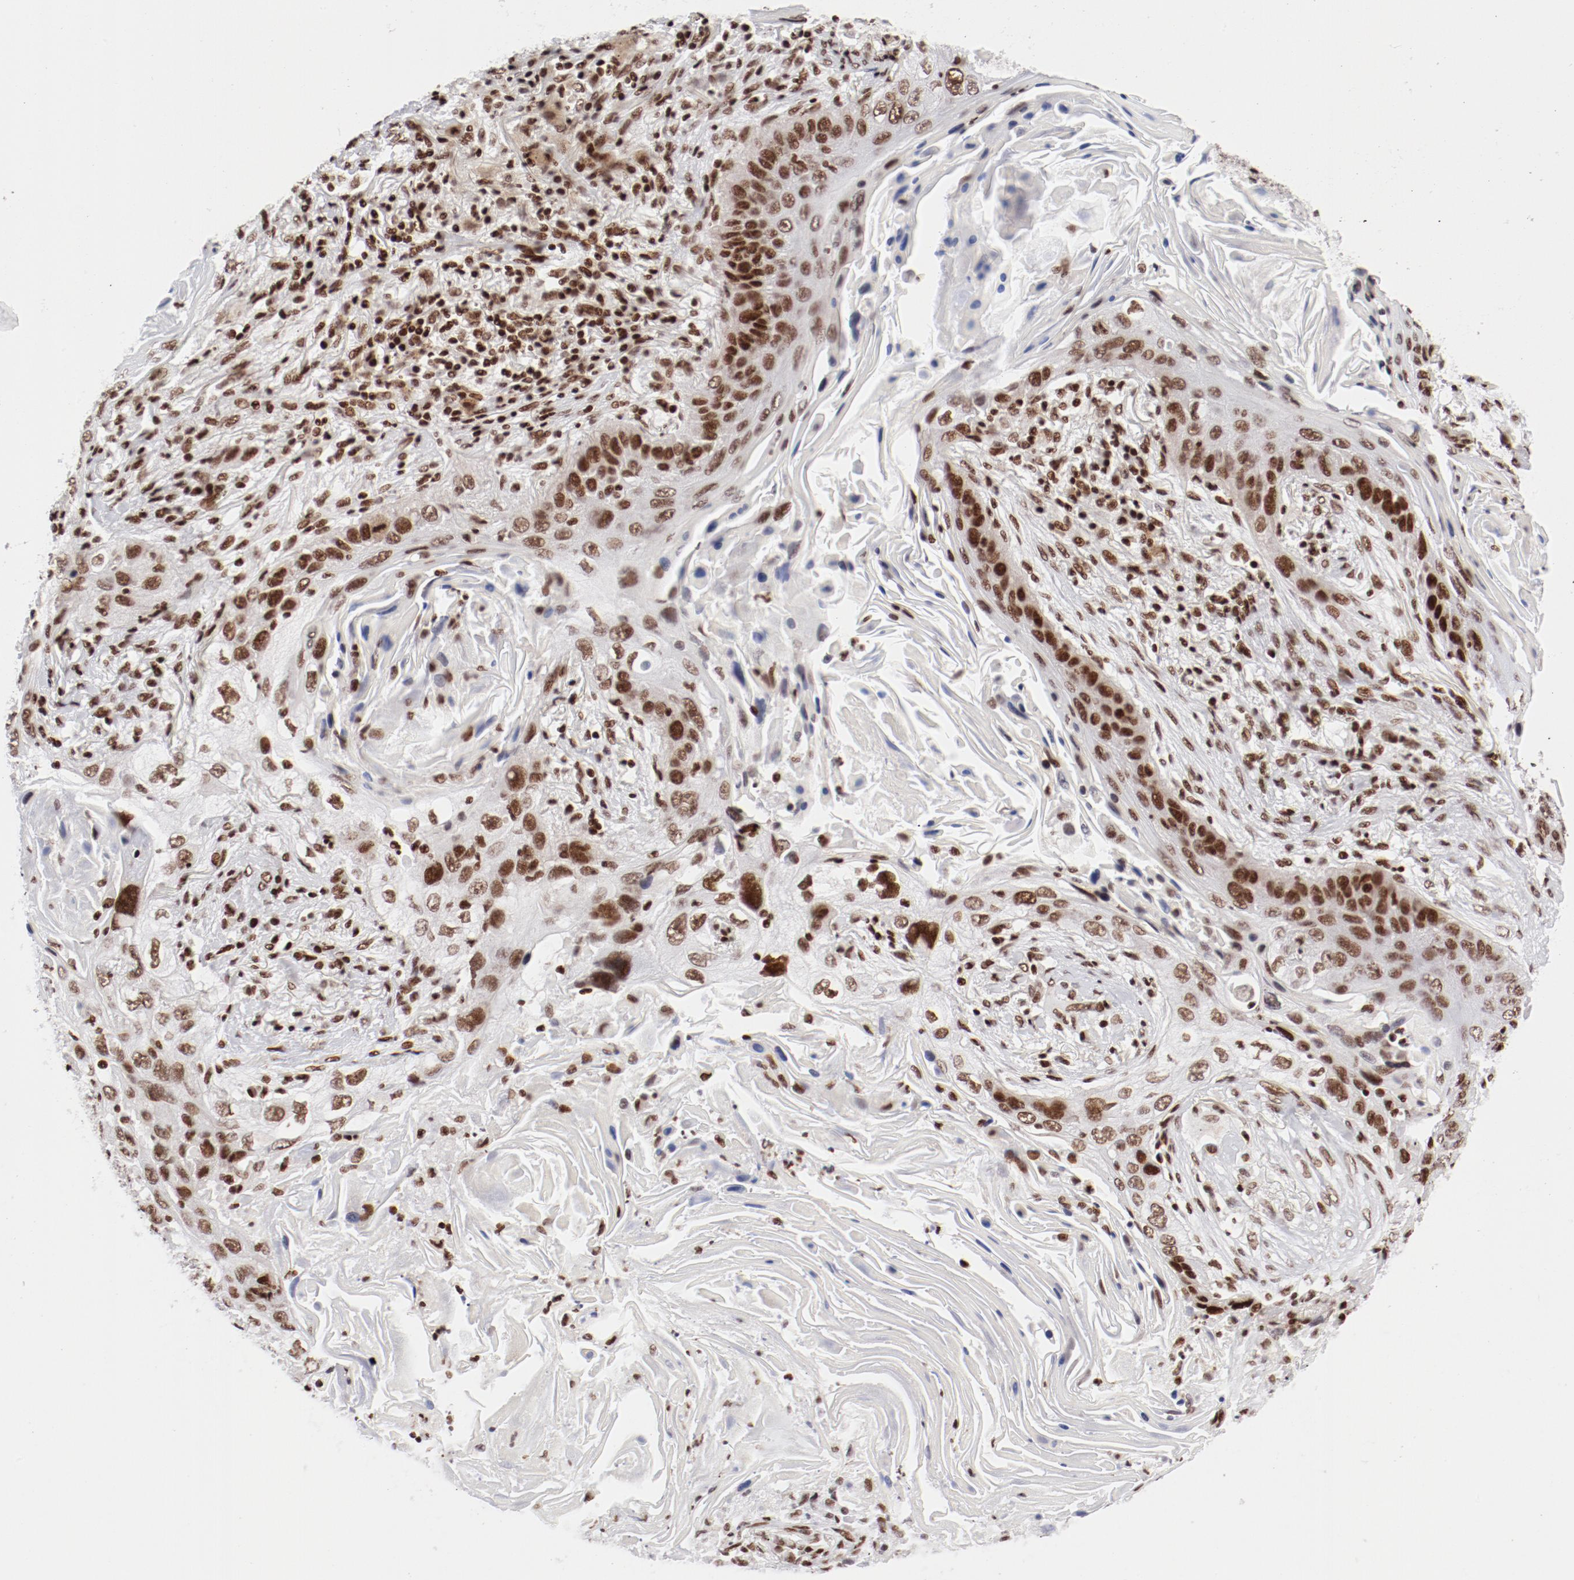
{"staining": {"intensity": "strong", "quantity": ">75%", "location": "nuclear"}, "tissue": "lung cancer", "cell_type": "Tumor cells", "image_type": "cancer", "snomed": [{"axis": "morphology", "description": "Squamous cell carcinoma, NOS"}, {"axis": "topography", "description": "Lung"}], "caption": "High-magnification brightfield microscopy of lung squamous cell carcinoma stained with DAB (3,3'-diaminobenzidine) (brown) and counterstained with hematoxylin (blue). tumor cells exhibit strong nuclear positivity is appreciated in approximately>75% of cells.", "gene": "NFYB", "patient": {"sex": "female", "age": 67}}